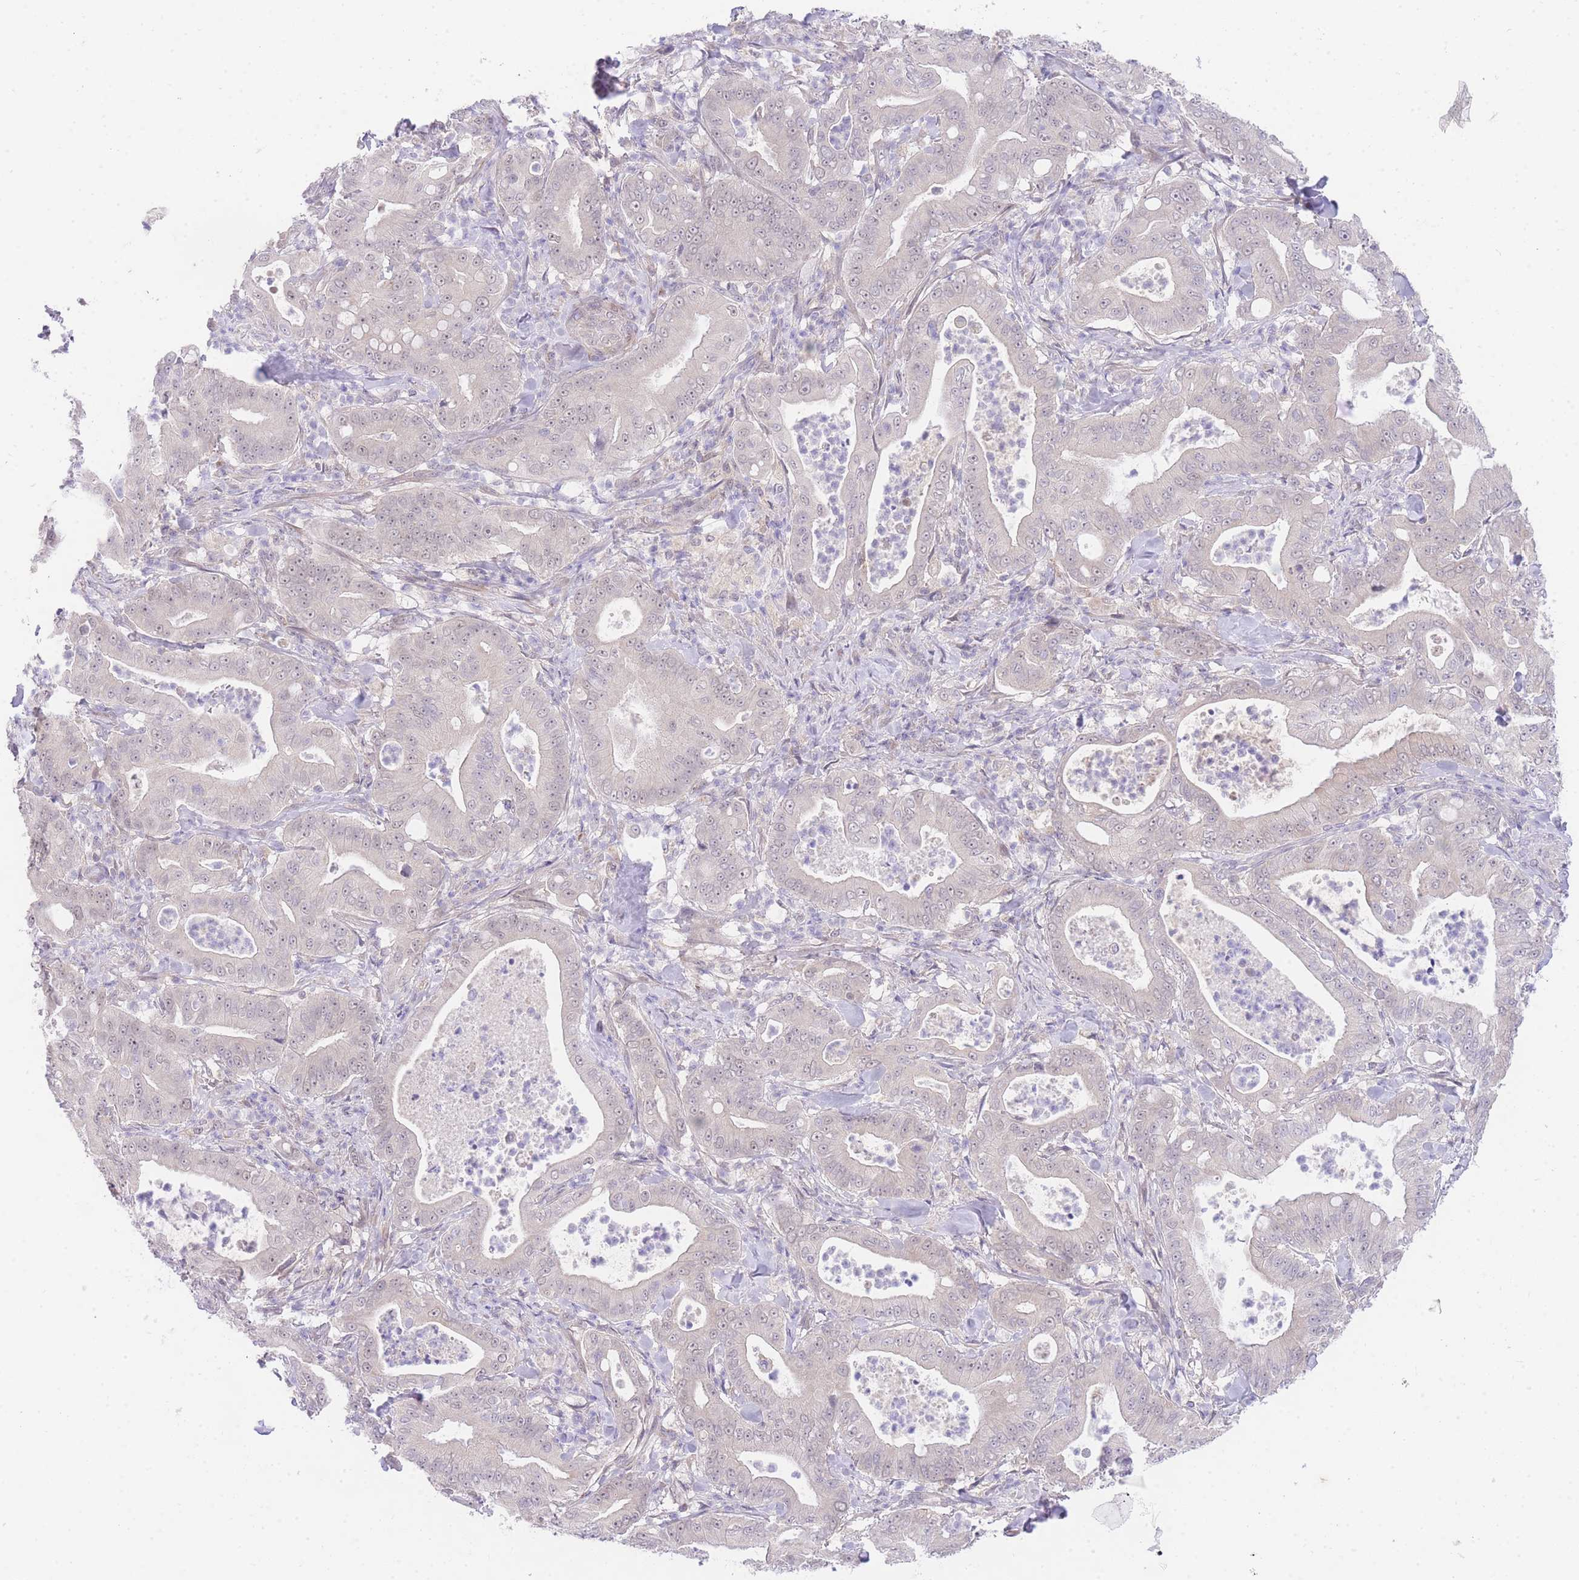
{"staining": {"intensity": "negative", "quantity": "none", "location": "none"}, "tissue": "pancreatic cancer", "cell_type": "Tumor cells", "image_type": "cancer", "snomed": [{"axis": "morphology", "description": "Adenocarcinoma, NOS"}, {"axis": "topography", "description": "Pancreas"}], "caption": "A high-resolution photomicrograph shows IHC staining of pancreatic cancer, which demonstrates no significant expression in tumor cells.", "gene": "SLC25A33", "patient": {"sex": "male", "age": 71}}